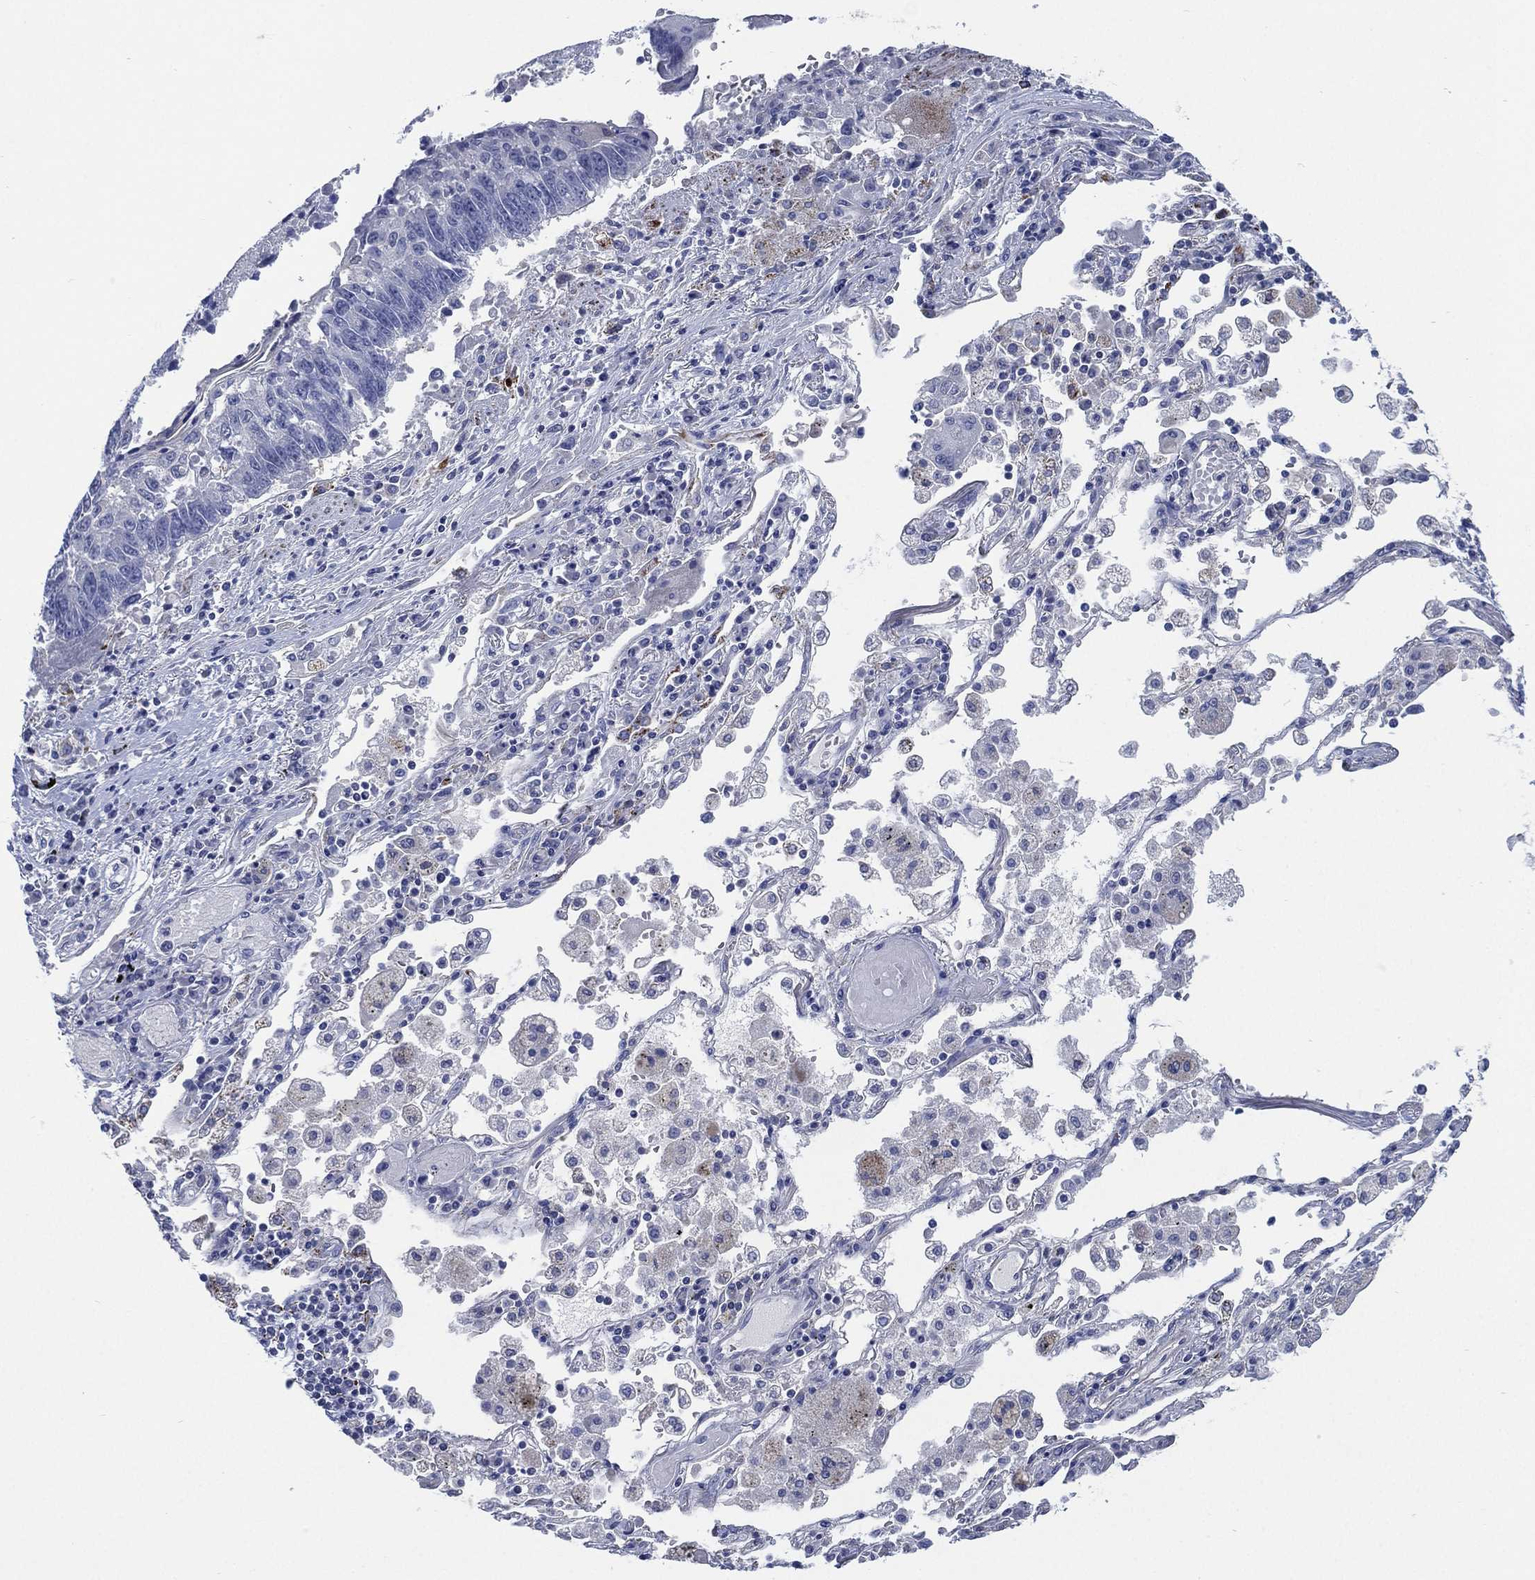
{"staining": {"intensity": "negative", "quantity": "none", "location": "none"}, "tissue": "lung cancer", "cell_type": "Tumor cells", "image_type": "cancer", "snomed": [{"axis": "morphology", "description": "Squamous cell carcinoma, NOS"}, {"axis": "topography", "description": "Lung"}], "caption": "Immunohistochemistry of human lung cancer shows no staining in tumor cells.", "gene": "C5orf46", "patient": {"sex": "male", "age": 73}}